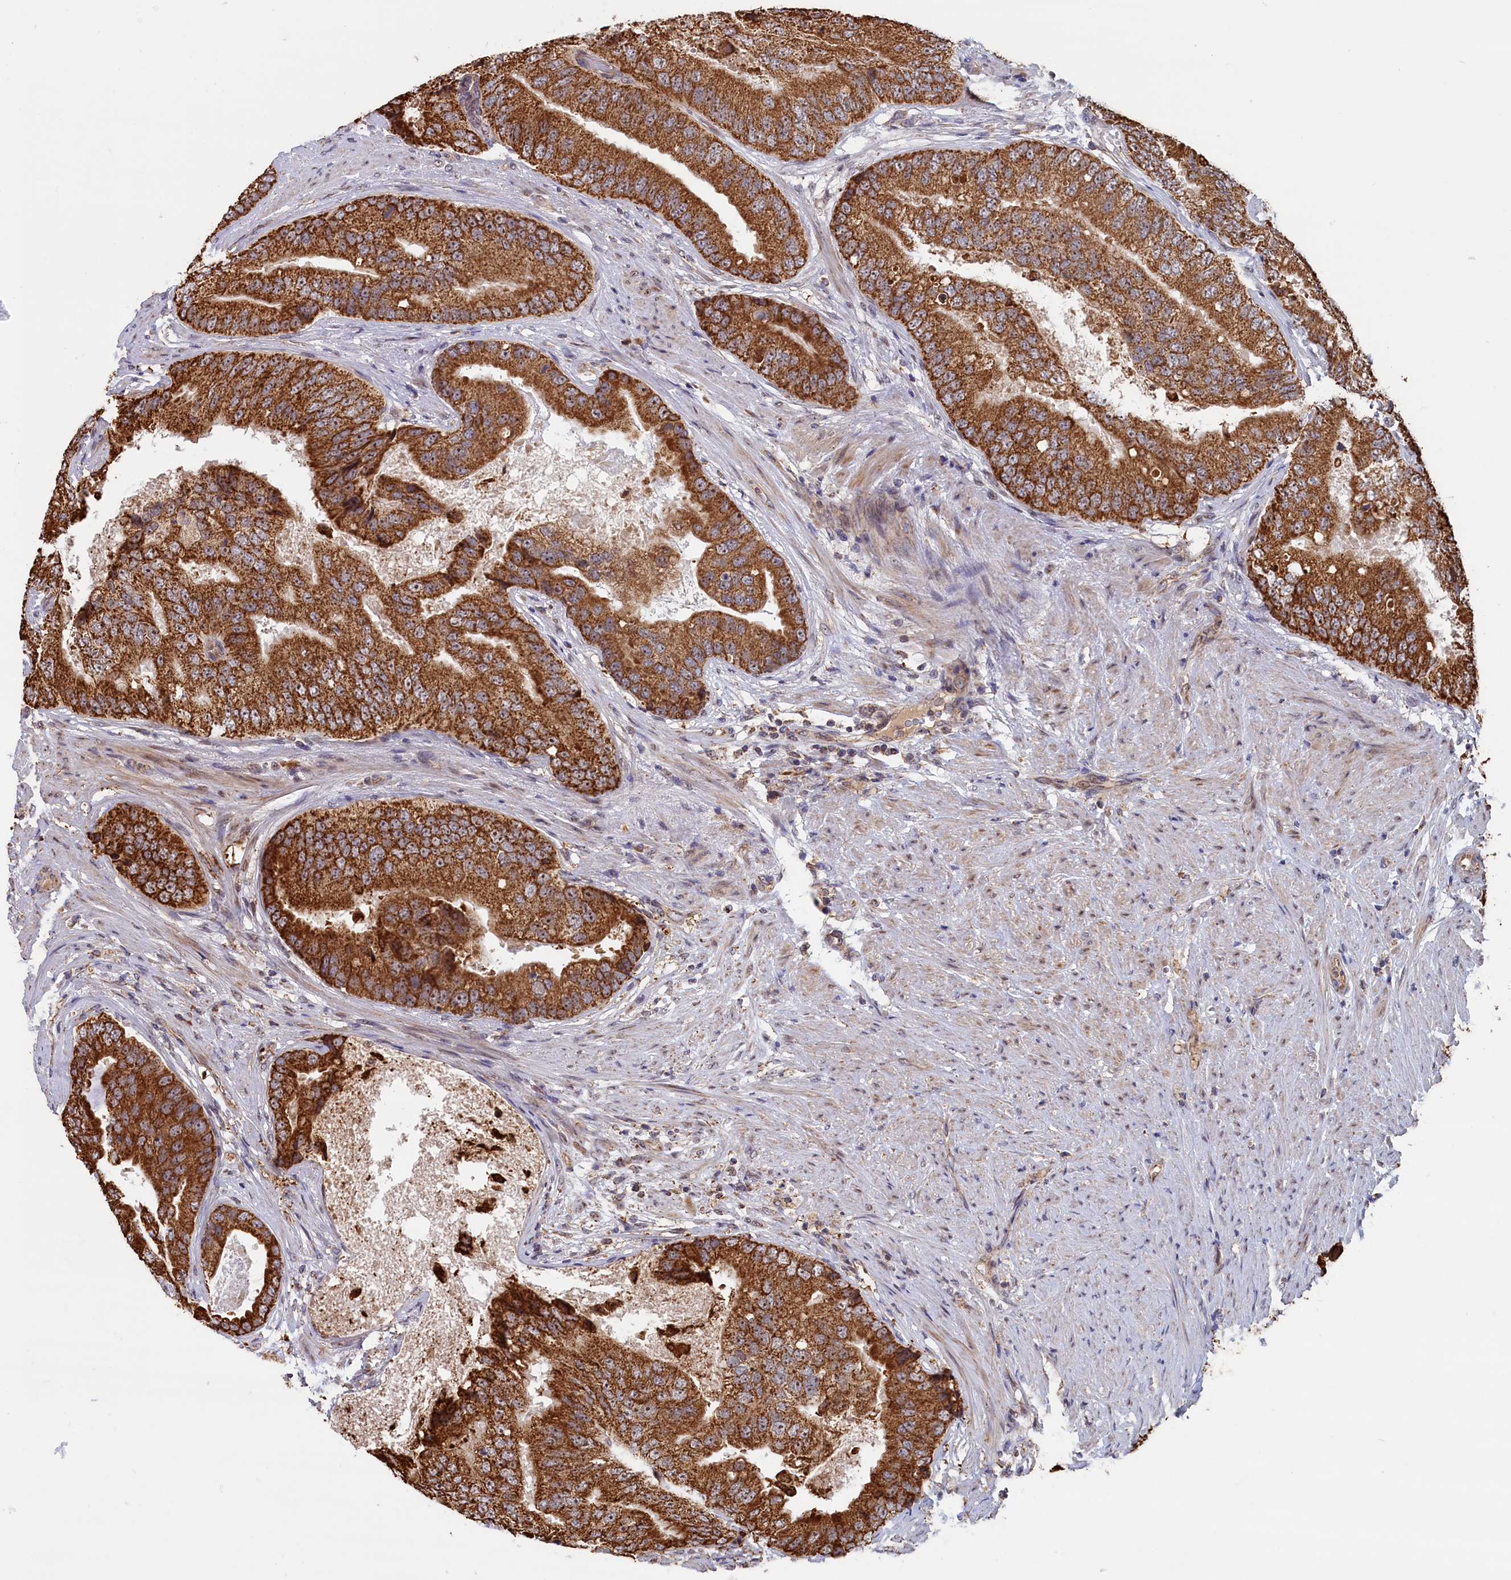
{"staining": {"intensity": "strong", "quantity": ">75%", "location": "cytoplasmic/membranous"}, "tissue": "prostate cancer", "cell_type": "Tumor cells", "image_type": "cancer", "snomed": [{"axis": "morphology", "description": "Adenocarcinoma, High grade"}, {"axis": "topography", "description": "Prostate"}], "caption": "Approximately >75% of tumor cells in human prostate cancer (high-grade adenocarcinoma) display strong cytoplasmic/membranous protein expression as visualized by brown immunohistochemical staining.", "gene": "ZNF816", "patient": {"sex": "male", "age": 70}}